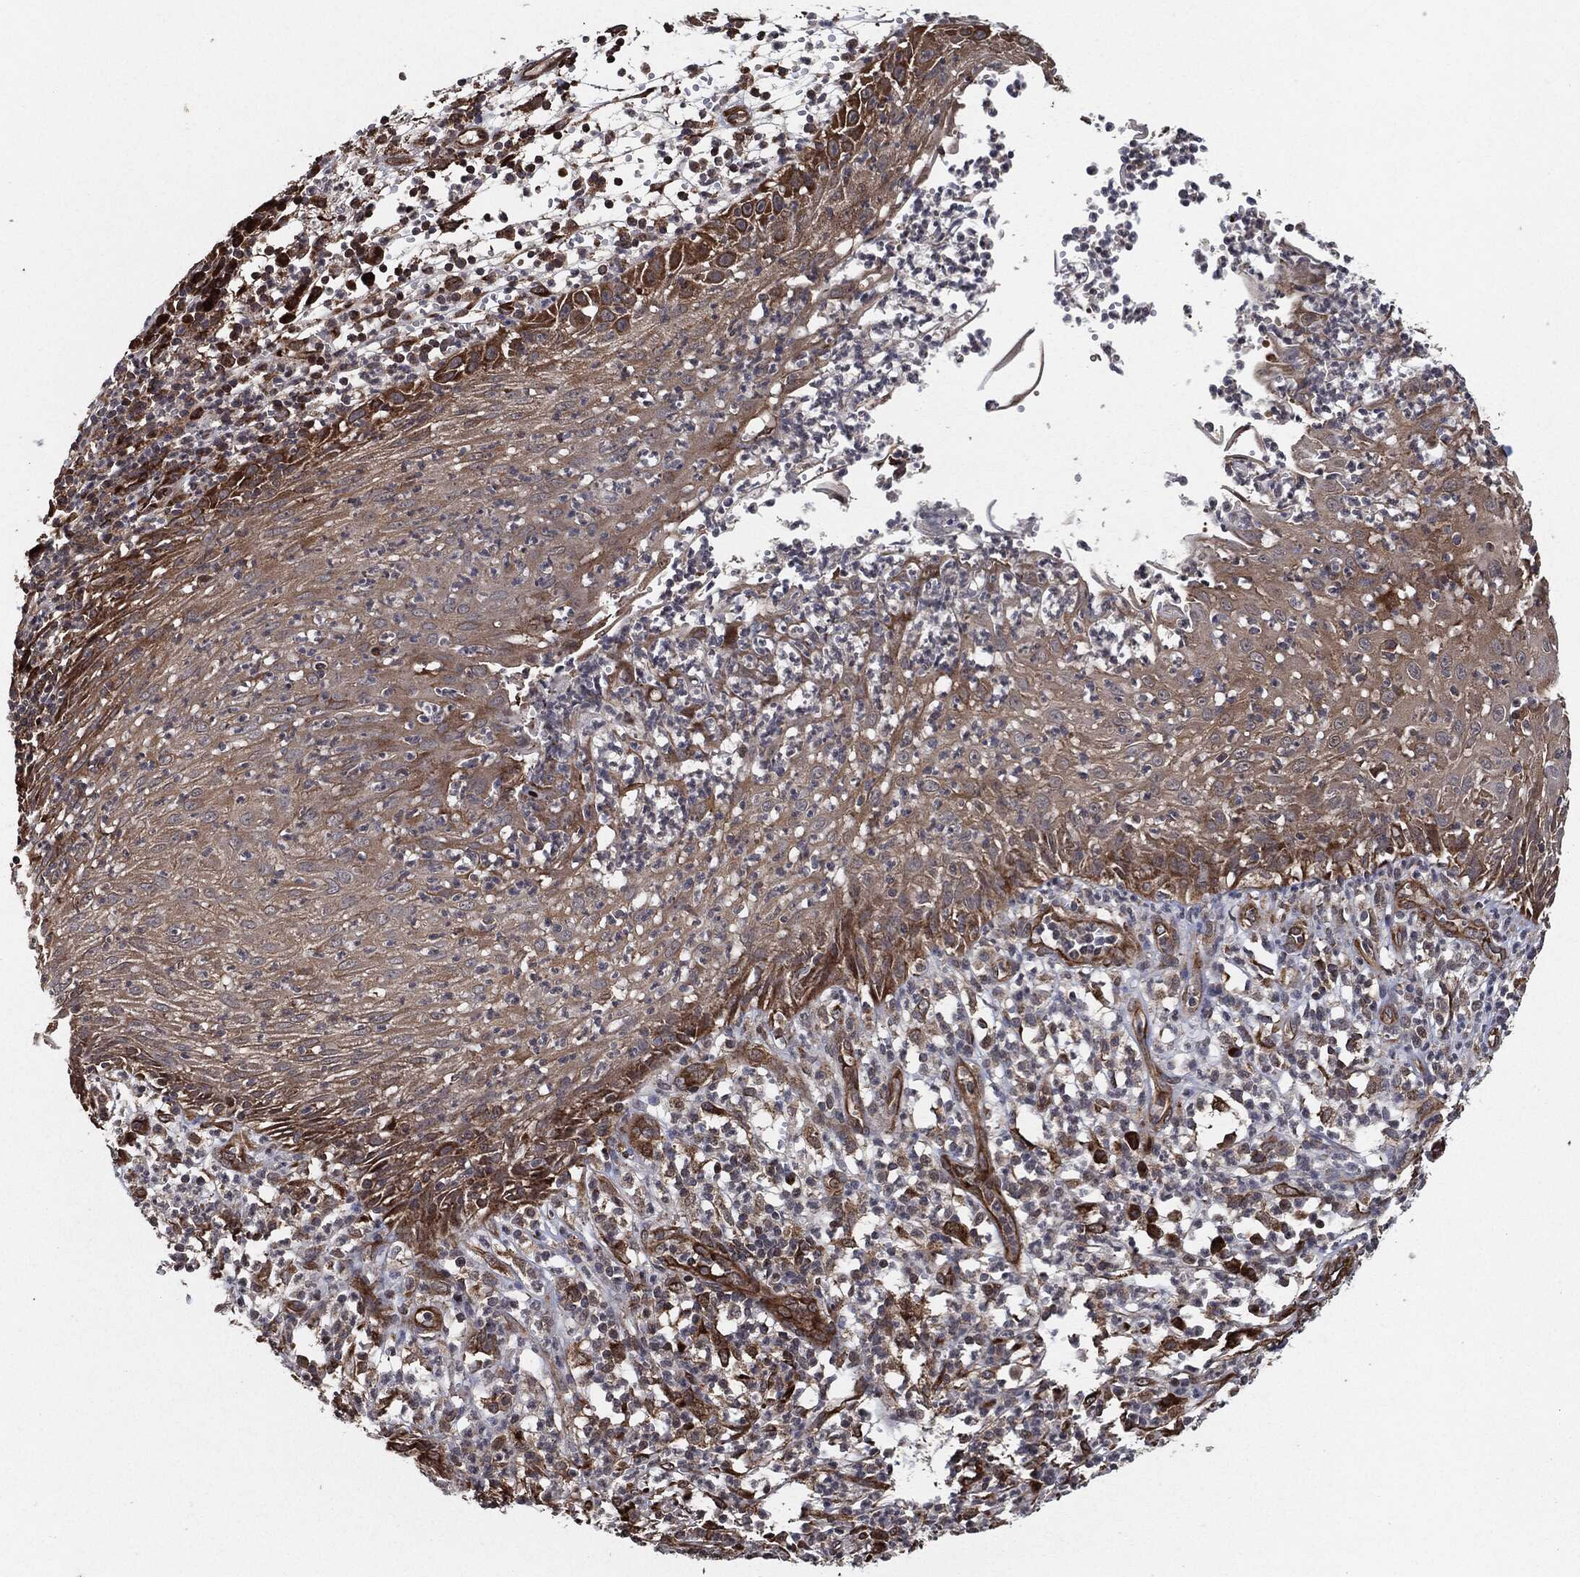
{"staining": {"intensity": "moderate", "quantity": "25%-75%", "location": "cytoplasmic/membranous"}, "tissue": "skin cancer", "cell_type": "Tumor cells", "image_type": "cancer", "snomed": [{"axis": "morphology", "description": "Normal tissue, NOS"}, {"axis": "morphology", "description": "Squamous cell carcinoma, NOS"}, {"axis": "topography", "description": "Skin"}], "caption": "Immunohistochemistry micrograph of neoplastic tissue: skin squamous cell carcinoma stained using immunohistochemistry reveals medium levels of moderate protein expression localized specifically in the cytoplasmic/membranous of tumor cells, appearing as a cytoplasmic/membranous brown color.", "gene": "BCAR1", "patient": {"sex": "male", "age": 79}}